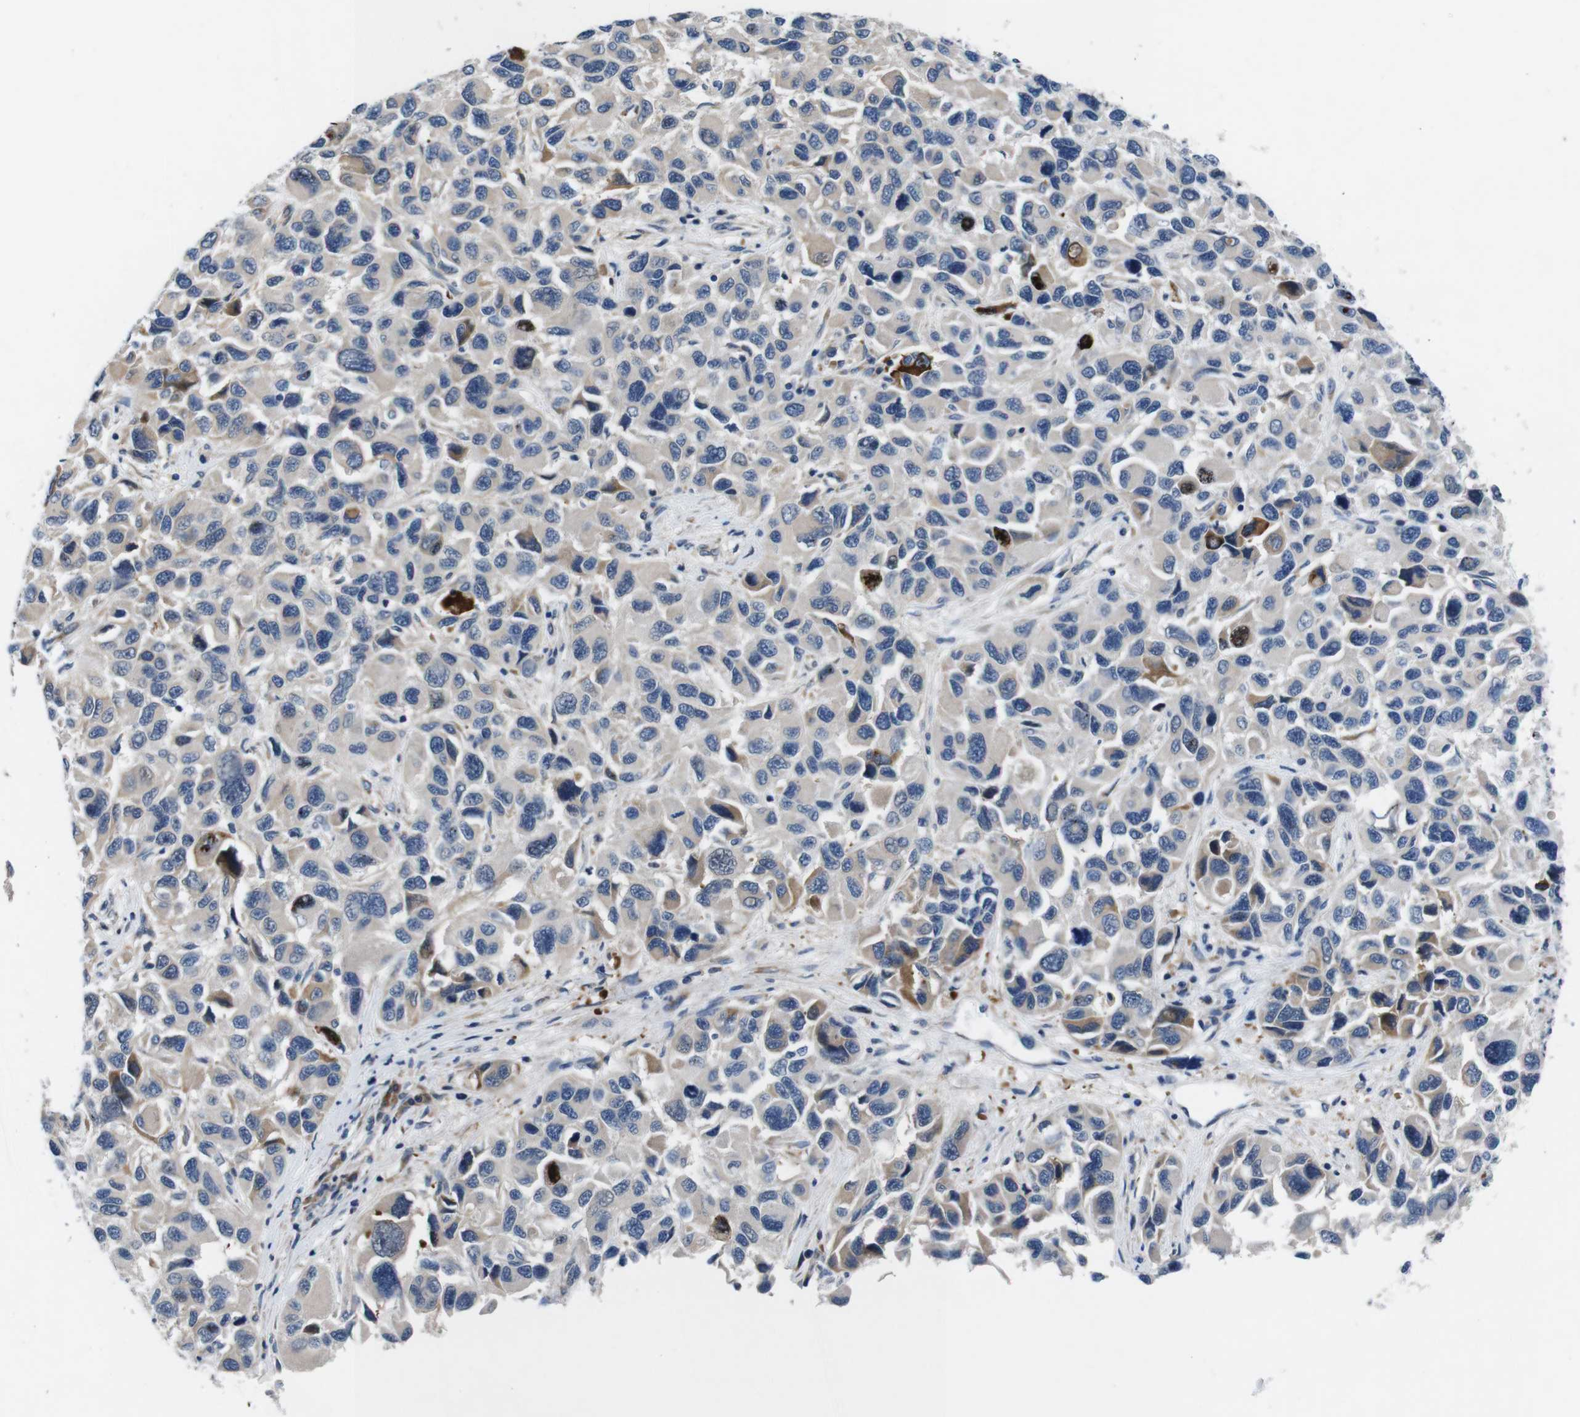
{"staining": {"intensity": "moderate", "quantity": "25%-75%", "location": "cytoplasmic/membranous"}, "tissue": "melanoma", "cell_type": "Tumor cells", "image_type": "cancer", "snomed": [{"axis": "morphology", "description": "Malignant melanoma, NOS"}, {"axis": "topography", "description": "Skin"}], "caption": "Melanoma stained for a protein shows moderate cytoplasmic/membranous positivity in tumor cells.", "gene": "JAK1", "patient": {"sex": "male", "age": 53}}